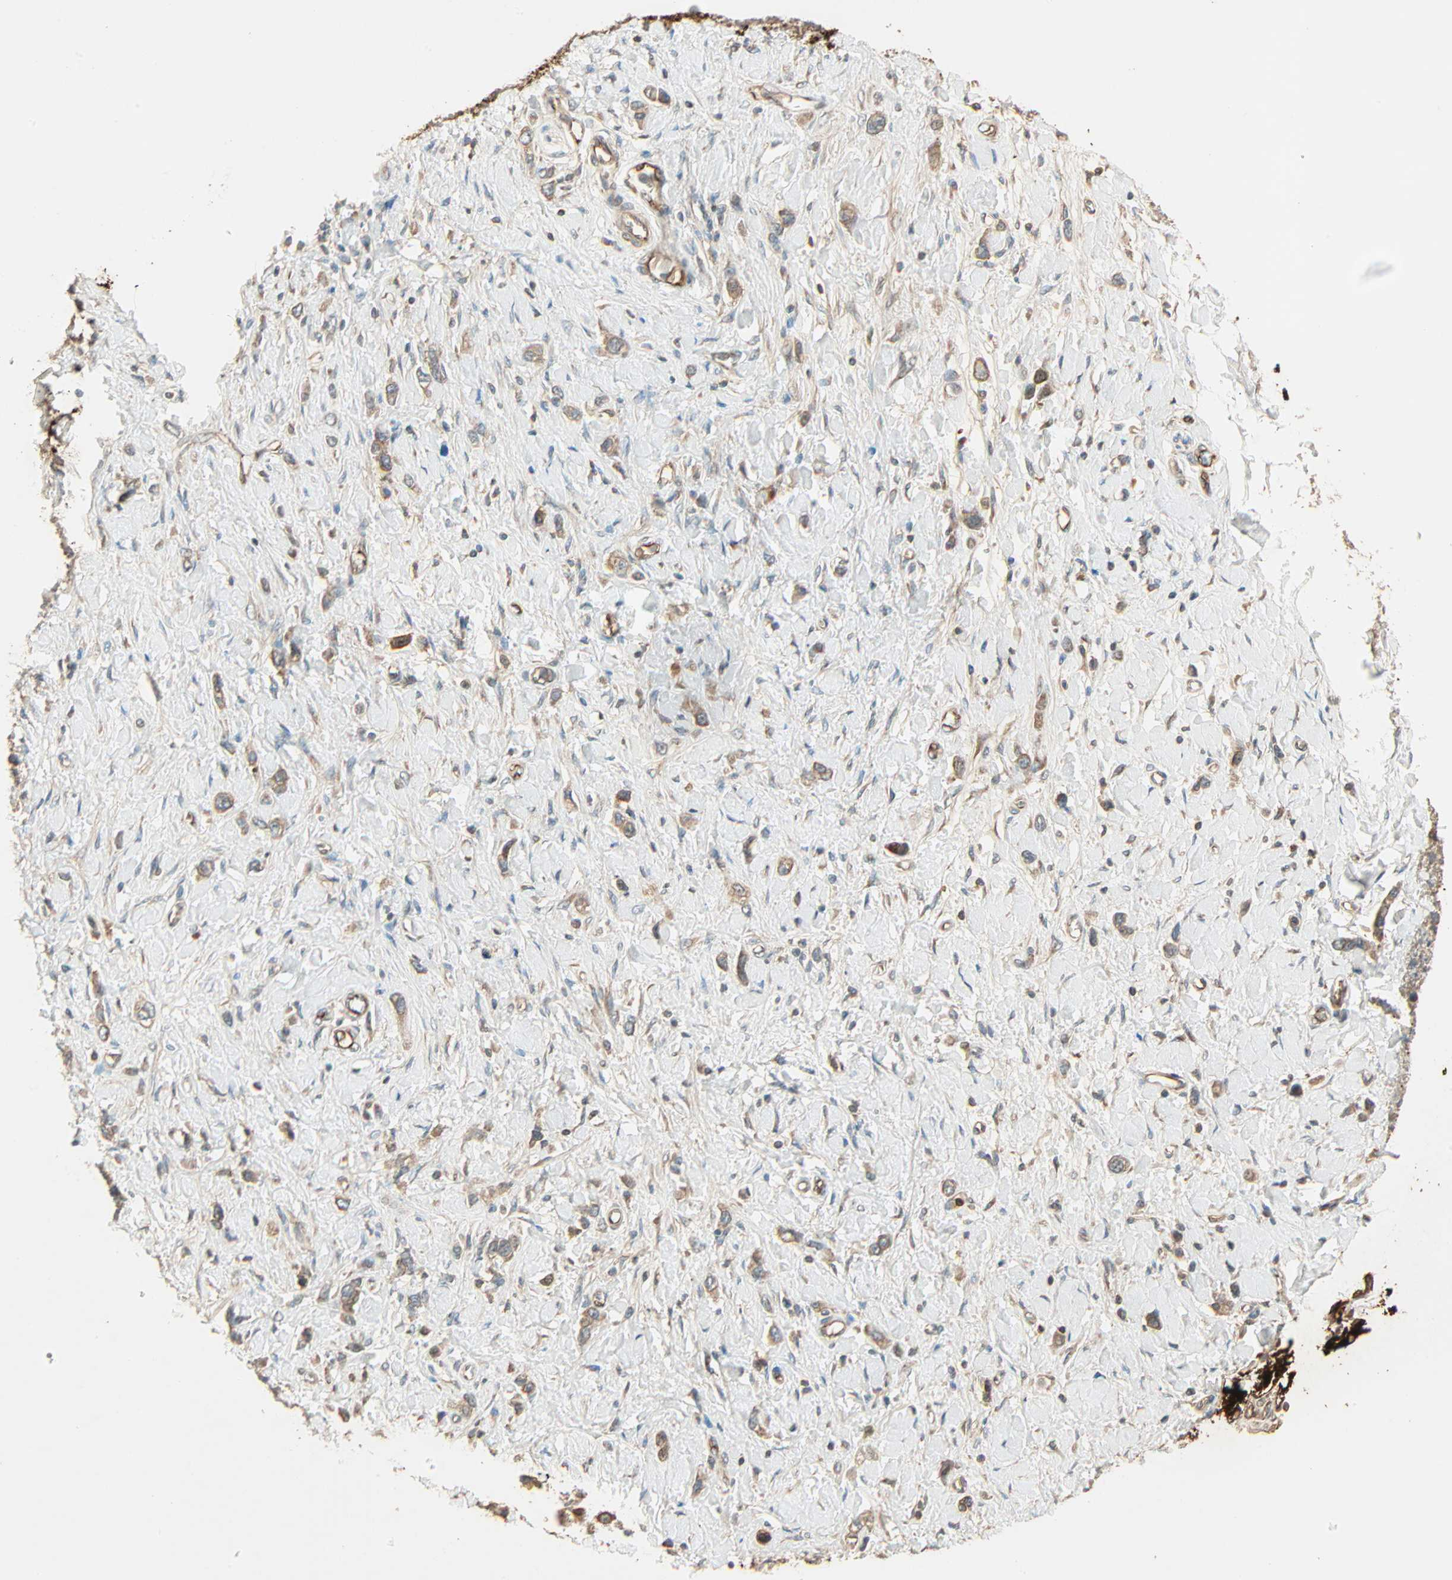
{"staining": {"intensity": "weak", "quantity": ">75%", "location": "cytoplasmic/membranous"}, "tissue": "stomach cancer", "cell_type": "Tumor cells", "image_type": "cancer", "snomed": [{"axis": "morphology", "description": "Normal tissue, NOS"}, {"axis": "morphology", "description": "Adenocarcinoma, NOS"}, {"axis": "topography", "description": "Stomach, upper"}, {"axis": "topography", "description": "Stomach"}], "caption": "High-power microscopy captured an immunohistochemistry (IHC) histopathology image of stomach adenocarcinoma, revealing weak cytoplasmic/membranous expression in about >75% of tumor cells.", "gene": "GALK1", "patient": {"sex": "female", "age": 65}}